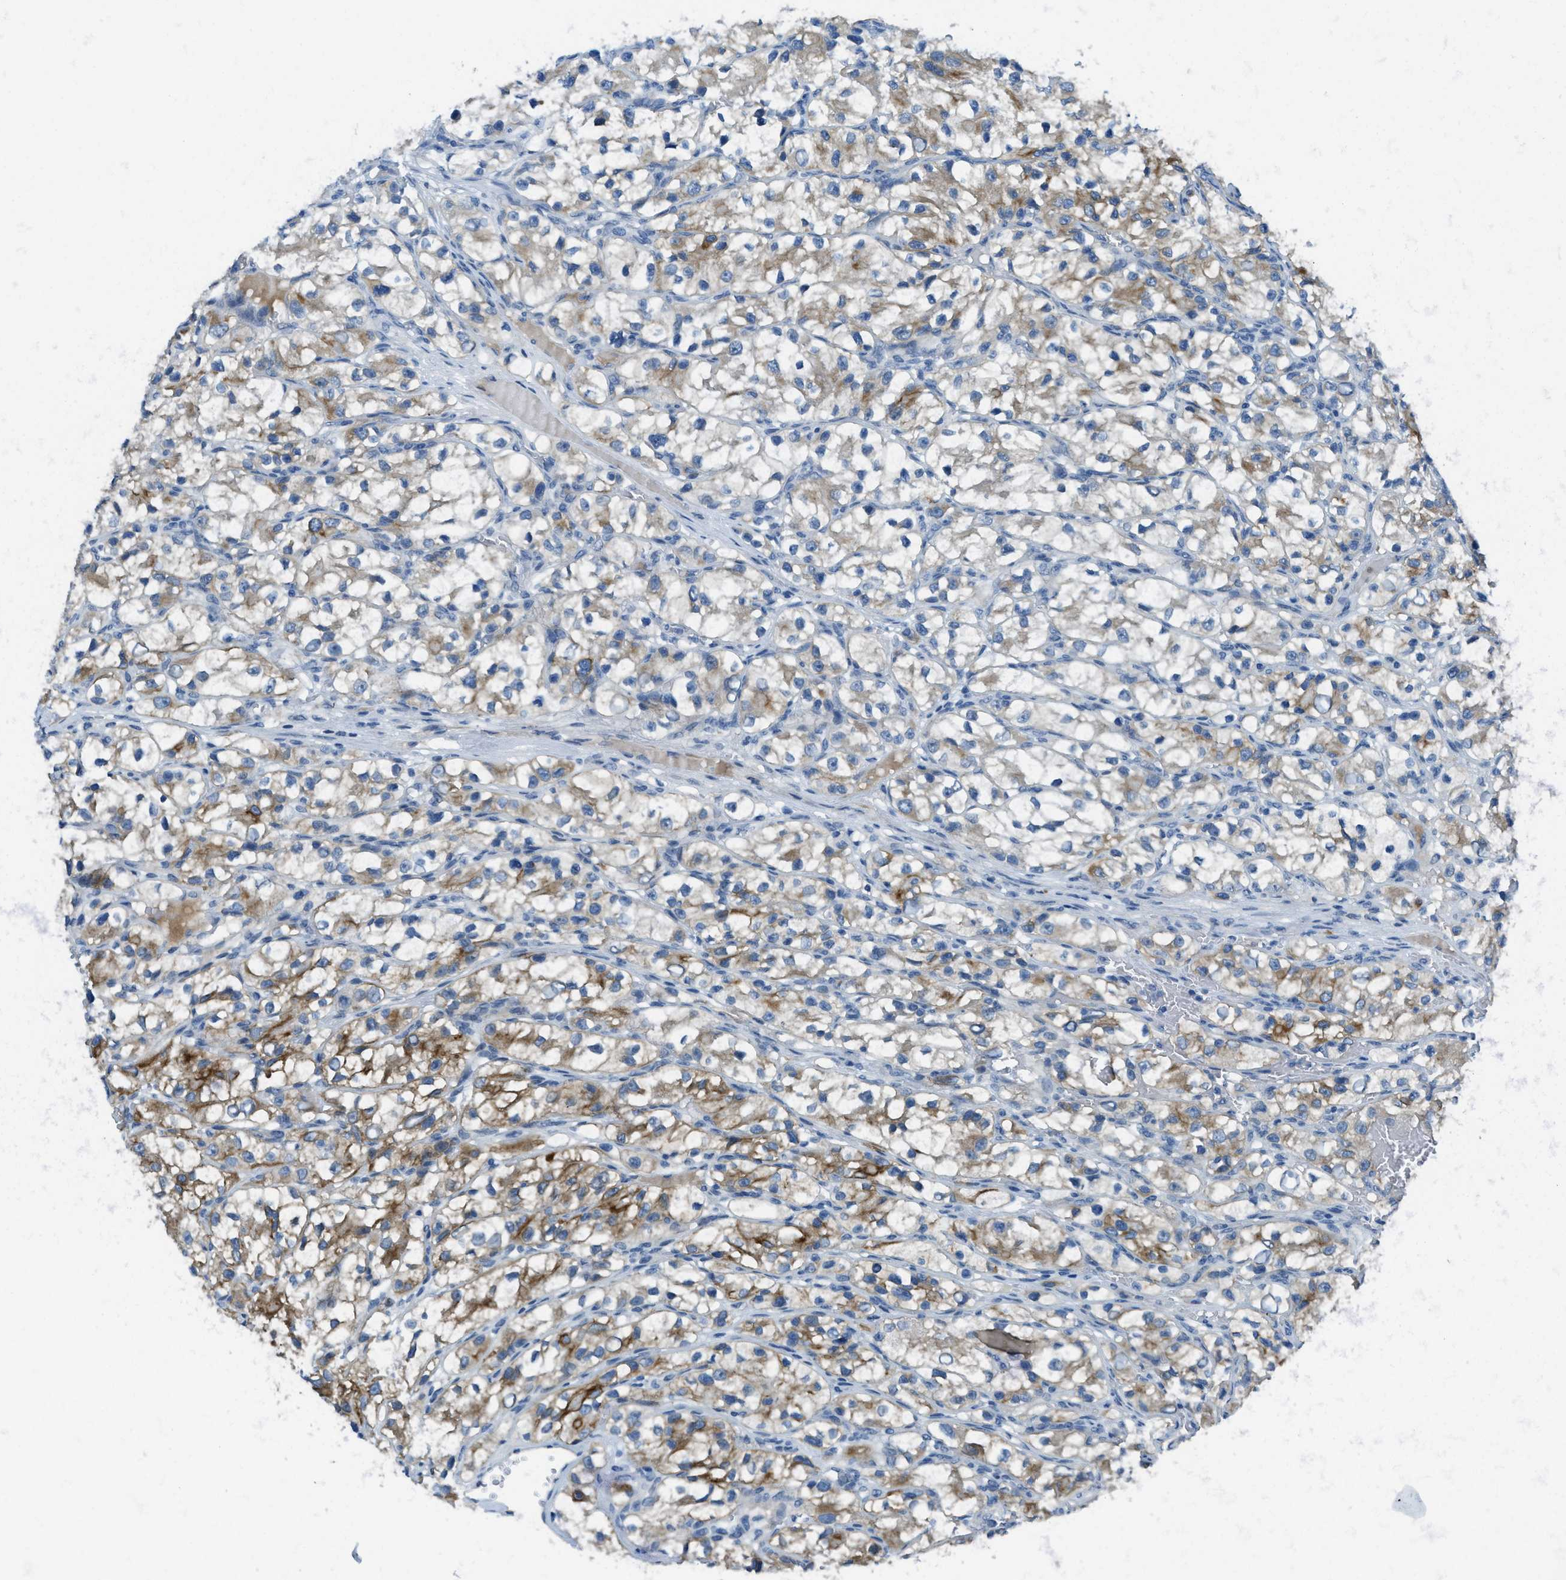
{"staining": {"intensity": "moderate", "quantity": "<25%", "location": "cytoplasmic/membranous"}, "tissue": "renal cancer", "cell_type": "Tumor cells", "image_type": "cancer", "snomed": [{"axis": "morphology", "description": "Adenocarcinoma, NOS"}, {"axis": "topography", "description": "Kidney"}], "caption": "High-power microscopy captured an immunohistochemistry micrograph of adenocarcinoma (renal), revealing moderate cytoplasmic/membranous expression in about <25% of tumor cells. The staining was performed using DAB, with brown indicating positive protein expression. Nuclei are stained blue with hematoxylin.", "gene": "KLHL8", "patient": {"sex": "female", "age": 57}}